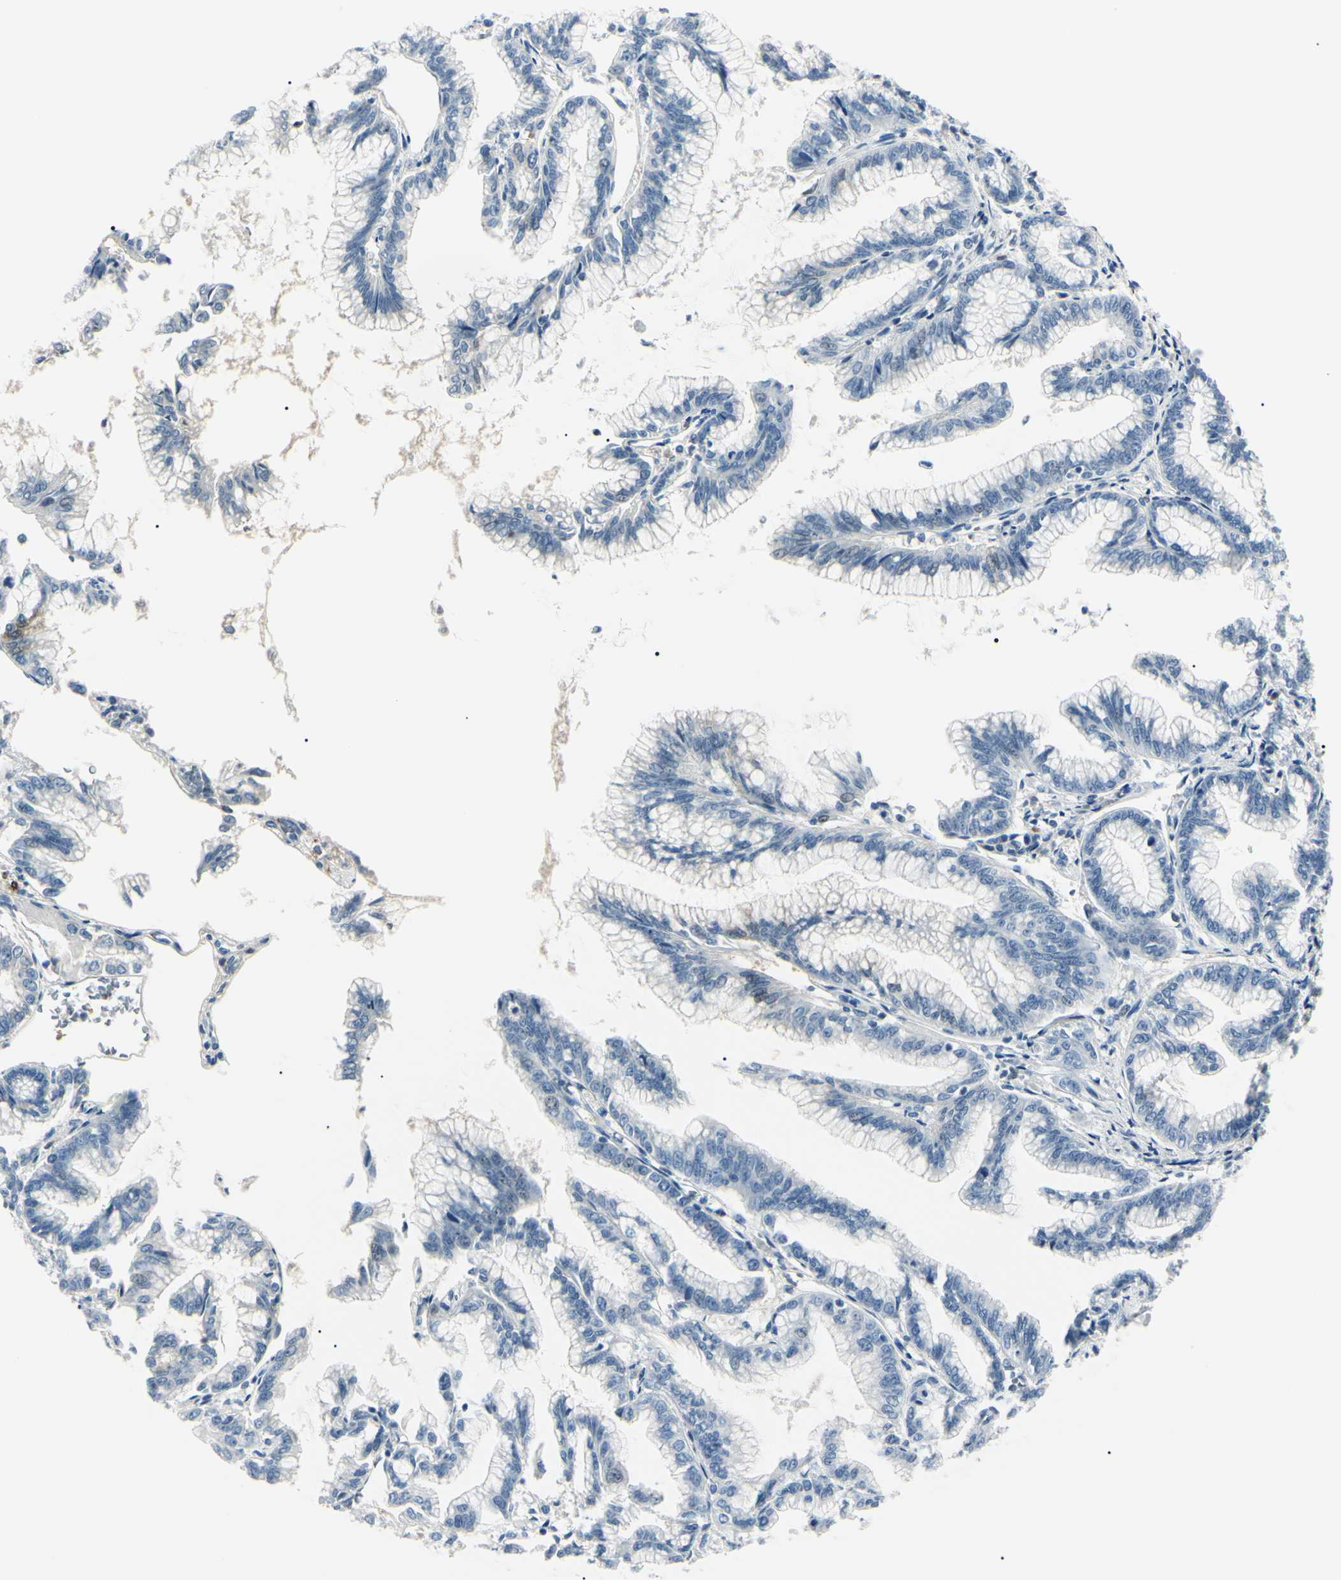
{"staining": {"intensity": "negative", "quantity": "none", "location": "none"}, "tissue": "pancreatic cancer", "cell_type": "Tumor cells", "image_type": "cancer", "snomed": [{"axis": "morphology", "description": "Adenocarcinoma, NOS"}, {"axis": "topography", "description": "Pancreas"}], "caption": "Immunohistochemical staining of human adenocarcinoma (pancreatic) reveals no significant positivity in tumor cells.", "gene": "CA2", "patient": {"sex": "female", "age": 64}}